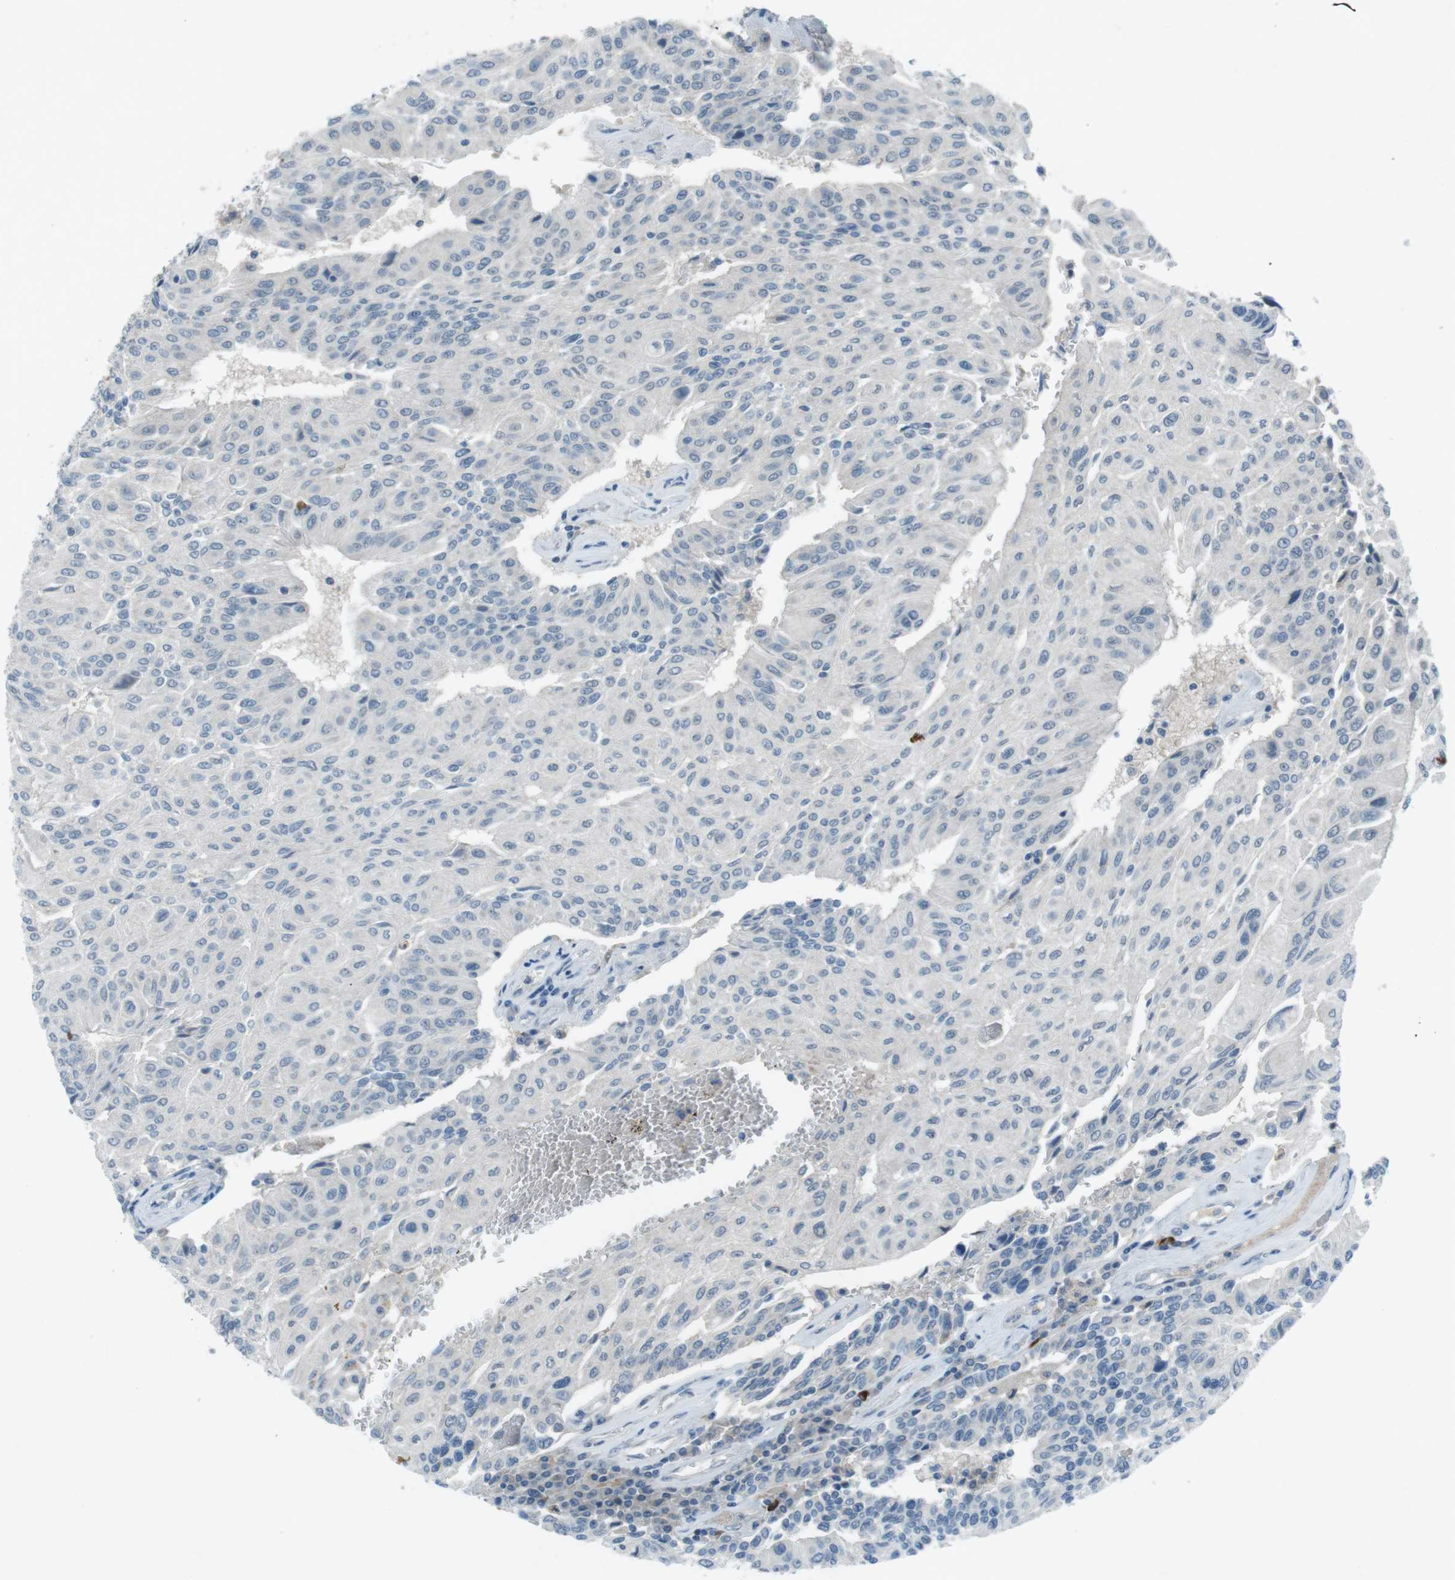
{"staining": {"intensity": "negative", "quantity": "none", "location": "none"}, "tissue": "urothelial cancer", "cell_type": "Tumor cells", "image_type": "cancer", "snomed": [{"axis": "morphology", "description": "Urothelial carcinoma, High grade"}, {"axis": "topography", "description": "Urinary bladder"}], "caption": "Tumor cells are negative for brown protein staining in urothelial cancer.", "gene": "FCRLA", "patient": {"sex": "male", "age": 66}}